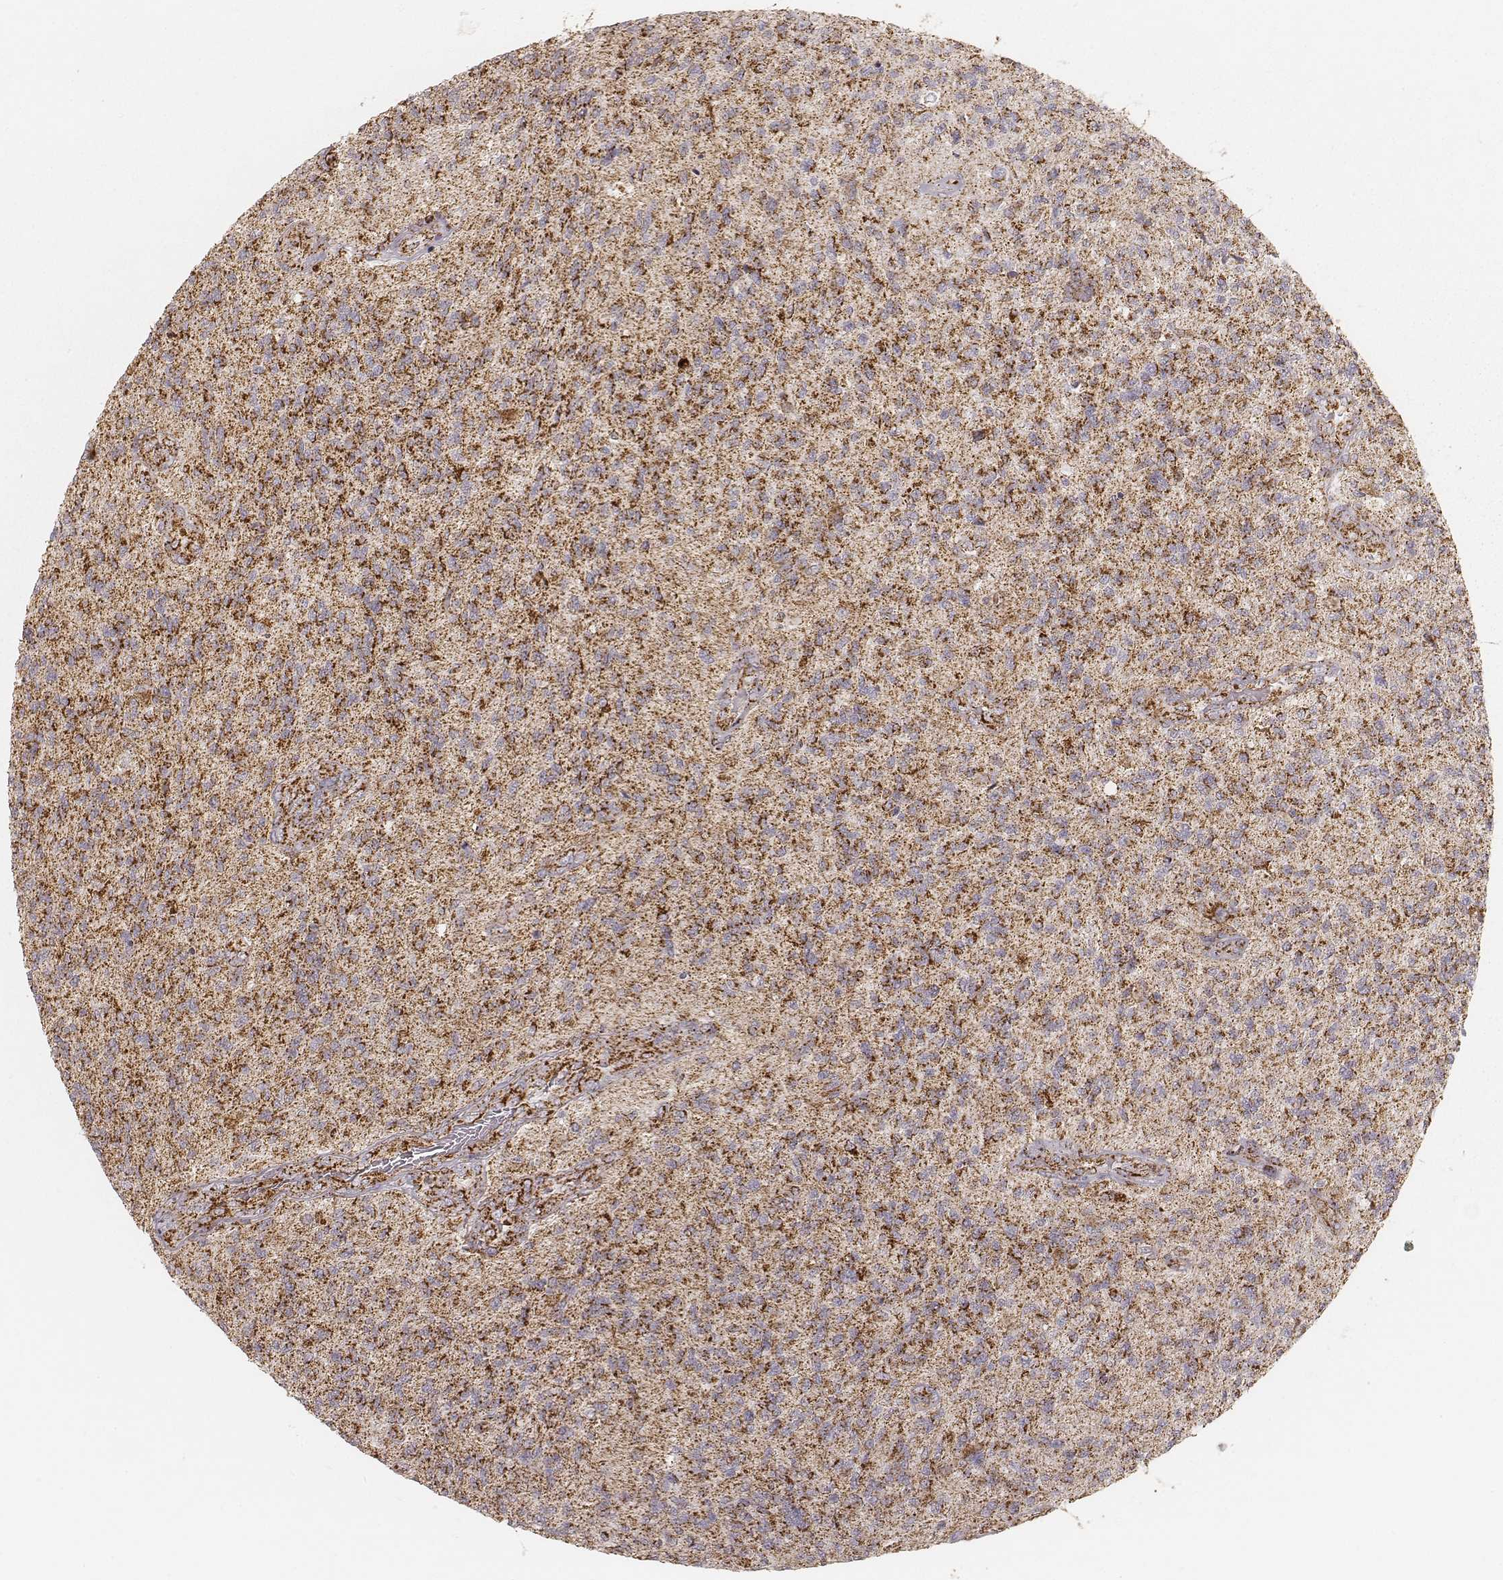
{"staining": {"intensity": "strong", "quantity": ">75%", "location": "cytoplasmic/membranous"}, "tissue": "glioma", "cell_type": "Tumor cells", "image_type": "cancer", "snomed": [{"axis": "morphology", "description": "Glioma, malignant, High grade"}, {"axis": "topography", "description": "Brain"}], "caption": "A high-resolution micrograph shows immunohistochemistry staining of glioma, which demonstrates strong cytoplasmic/membranous positivity in approximately >75% of tumor cells.", "gene": "CS", "patient": {"sex": "male", "age": 56}}